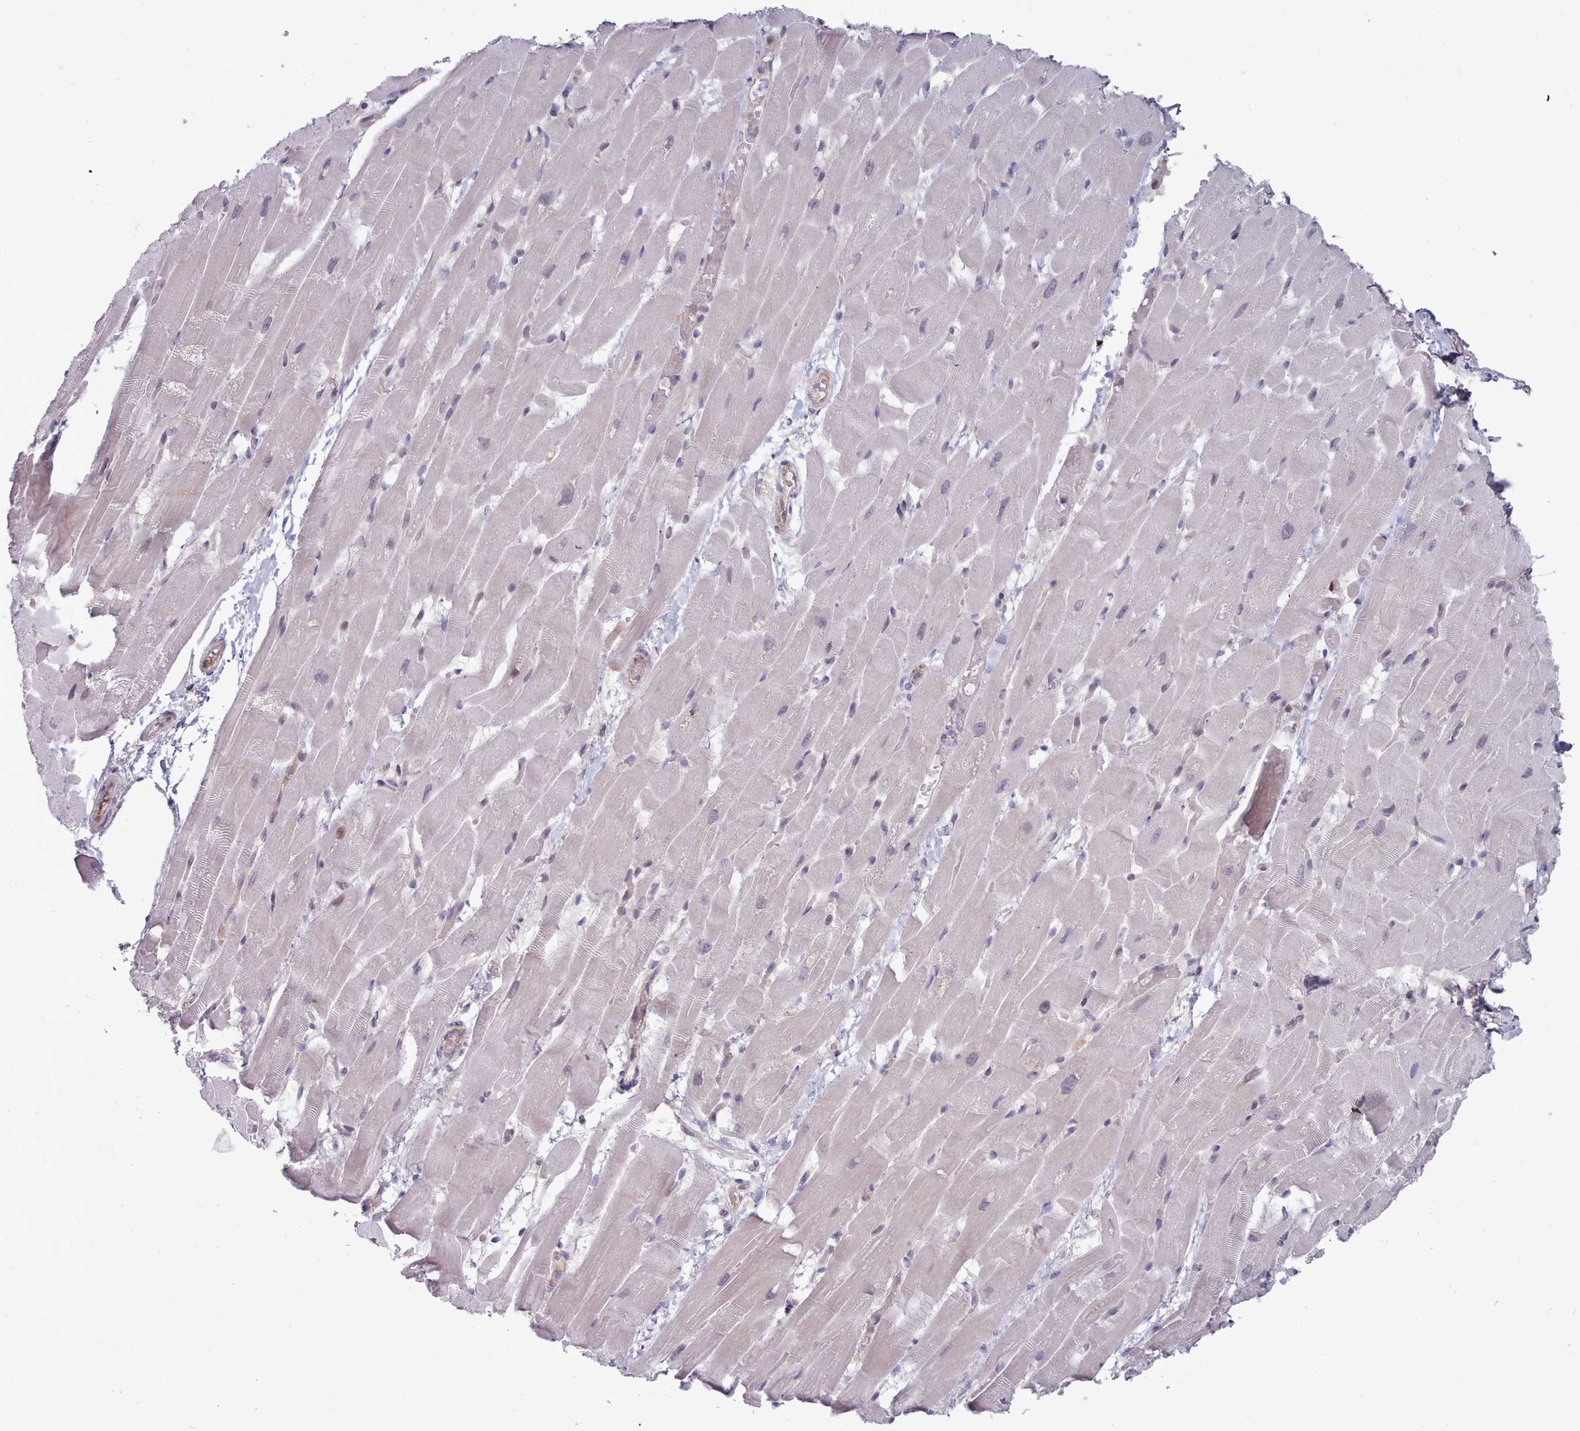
{"staining": {"intensity": "negative", "quantity": "none", "location": "none"}, "tissue": "heart muscle", "cell_type": "Cardiomyocytes", "image_type": "normal", "snomed": [{"axis": "morphology", "description": "Normal tissue, NOS"}, {"axis": "topography", "description": "Heart"}], "caption": "A photomicrograph of heart muscle stained for a protein demonstrates no brown staining in cardiomyocytes.", "gene": "GINS1", "patient": {"sex": "male", "age": 37}}